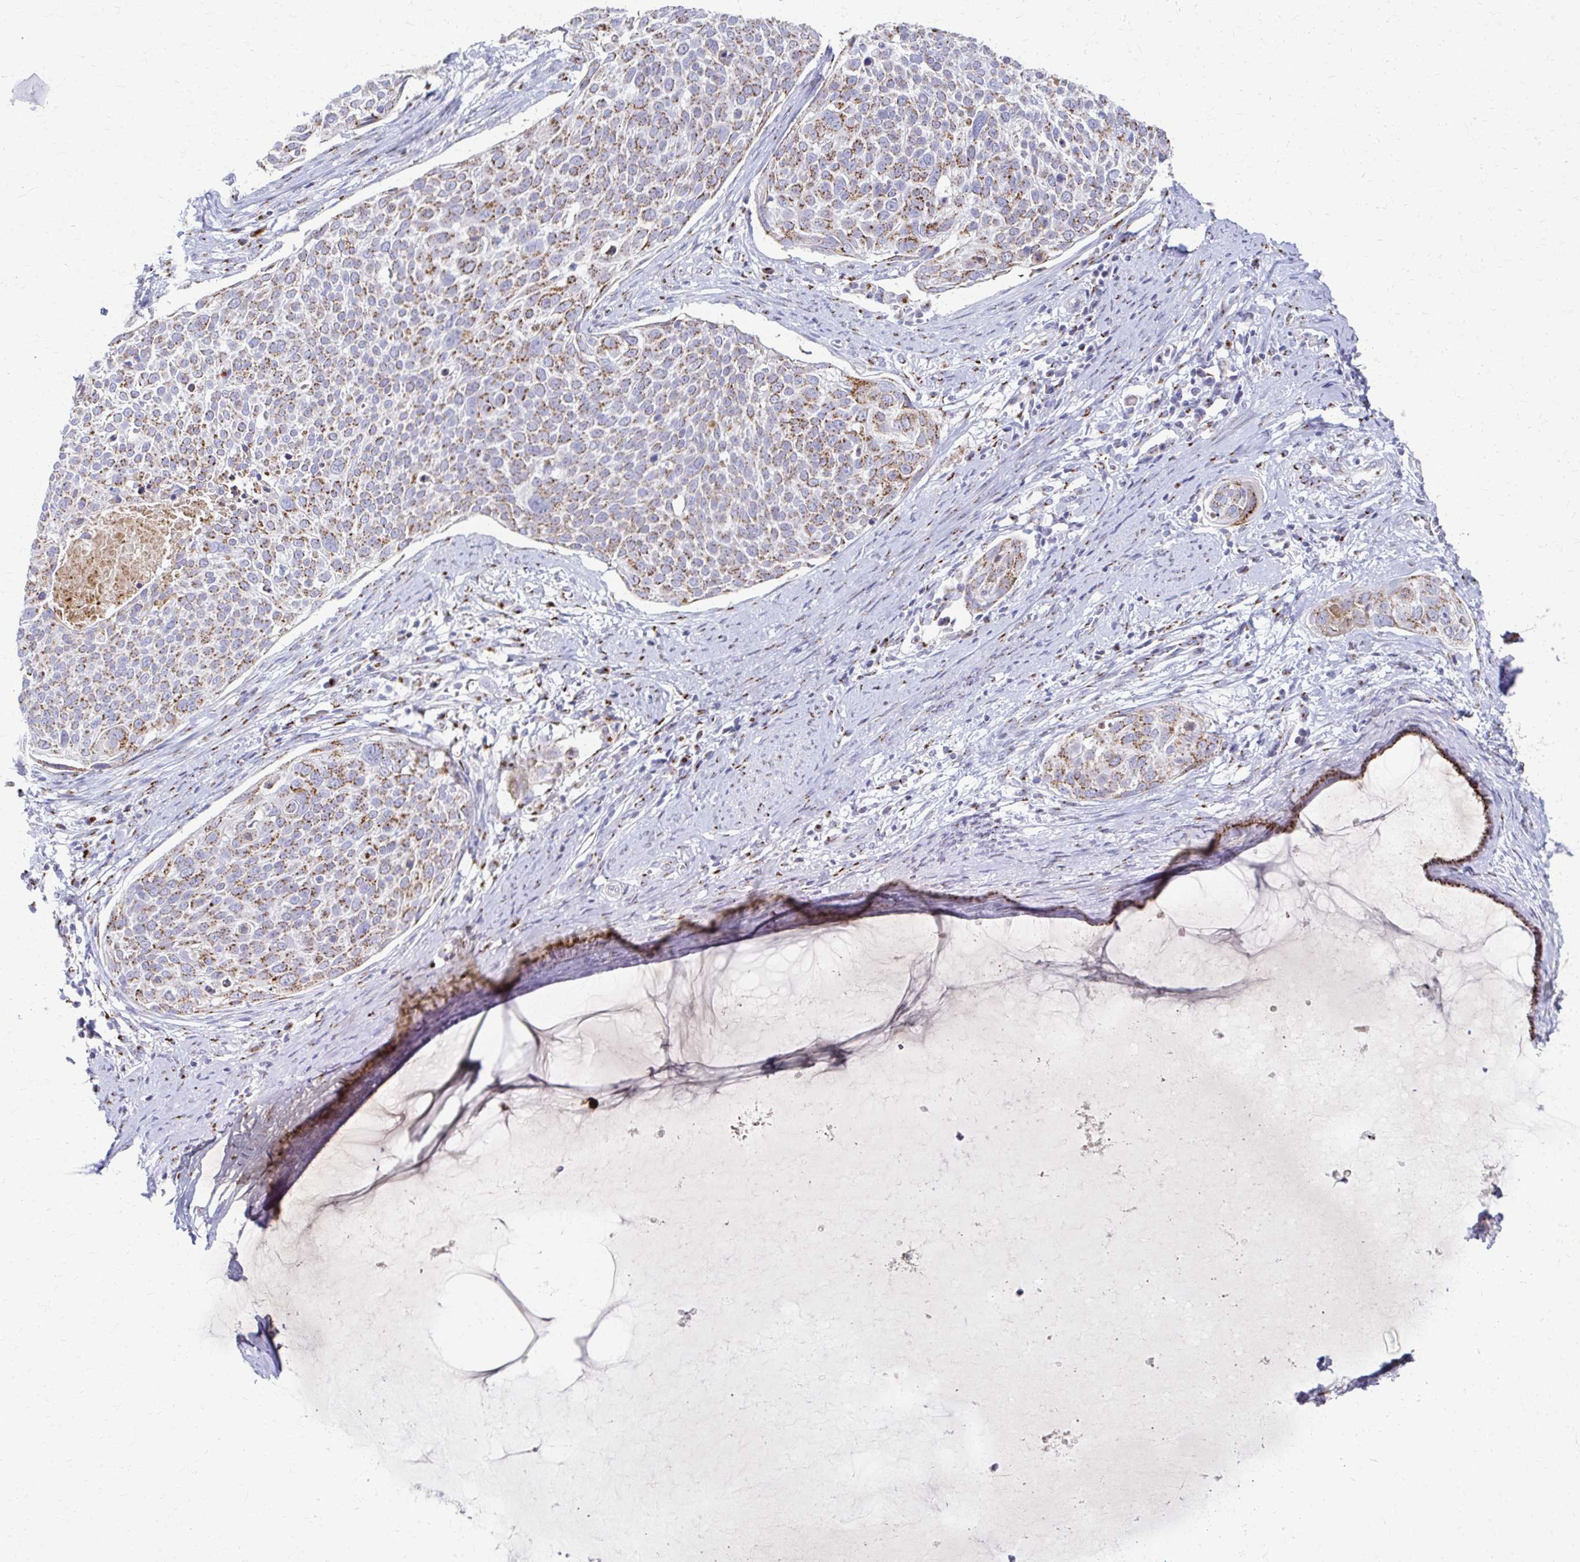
{"staining": {"intensity": "moderate", "quantity": ">75%", "location": "cytoplasmic/membranous"}, "tissue": "cervical cancer", "cell_type": "Tumor cells", "image_type": "cancer", "snomed": [{"axis": "morphology", "description": "Squamous cell carcinoma, NOS"}, {"axis": "topography", "description": "Cervix"}], "caption": "Human cervical squamous cell carcinoma stained with a brown dye shows moderate cytoplasmic/membranous positive positivity in about >75% of tumor cells.", "gene": "TM9SF1", "patient": {"sex": "female", "age": 39}}